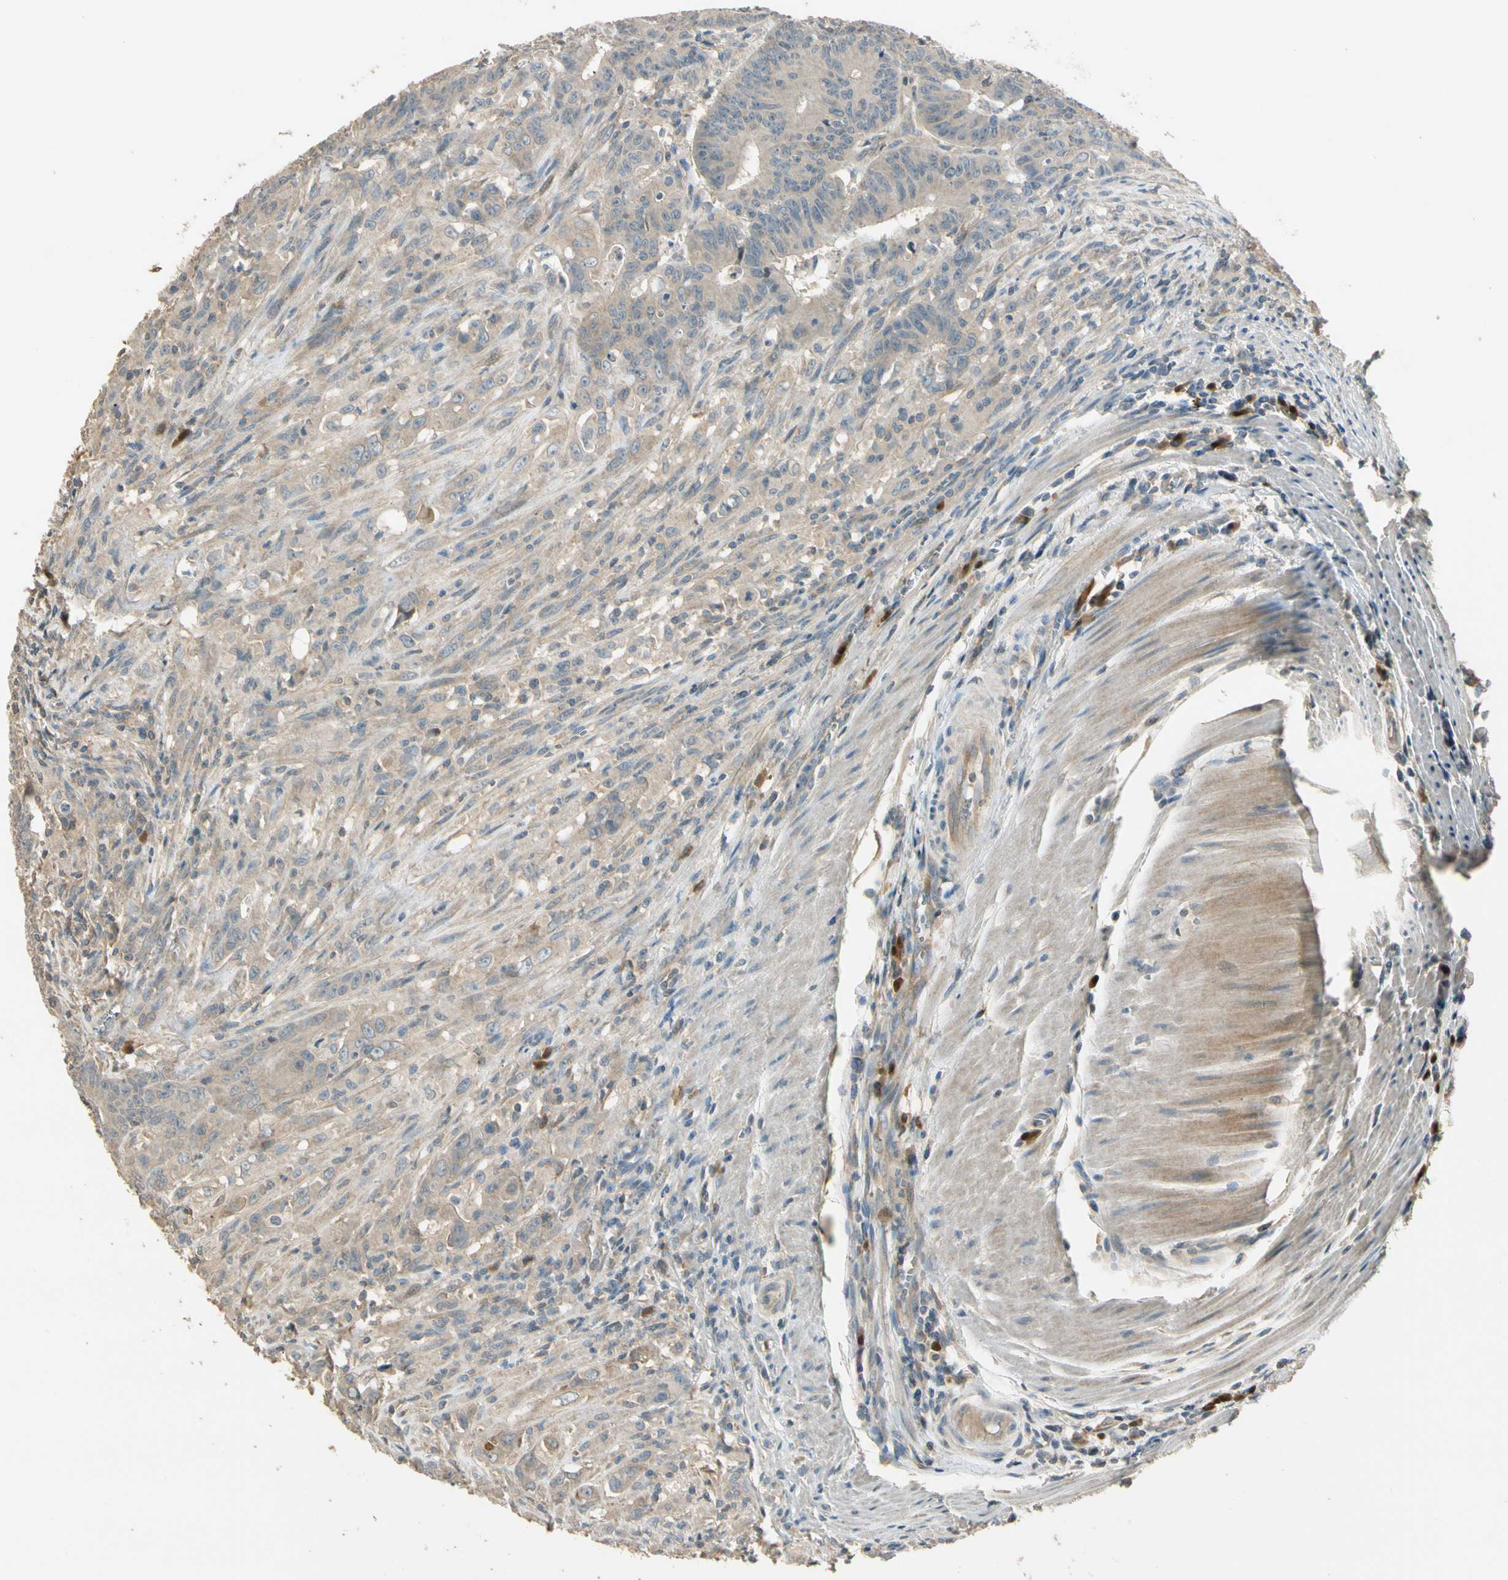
{"staining": {"intensity": "weak", "quantity": ">75%", "location": "cytoplasmic/membranous"}, "tissue": "colorectal cancer", "cell_type": "Tumor cells", "image_type": "cancer", "snomed": [{"axis": "morphology", "description": "Adenocarcinoma, NOS"}, {"axis": "topography", "description": "Colon"}], "caption": "Tumor cells show weak cytoplasmic/membranous expression in about >75% of cells in colorectal cancer. The protein is stained brown, and the nuclei are stained in blue (DAB (3,3'-diaminobenzidine) IHC with brightfield microscopy, high magnification).", "gene": "PLXNA1", "patient": {"sex": "male", "age": 45}}